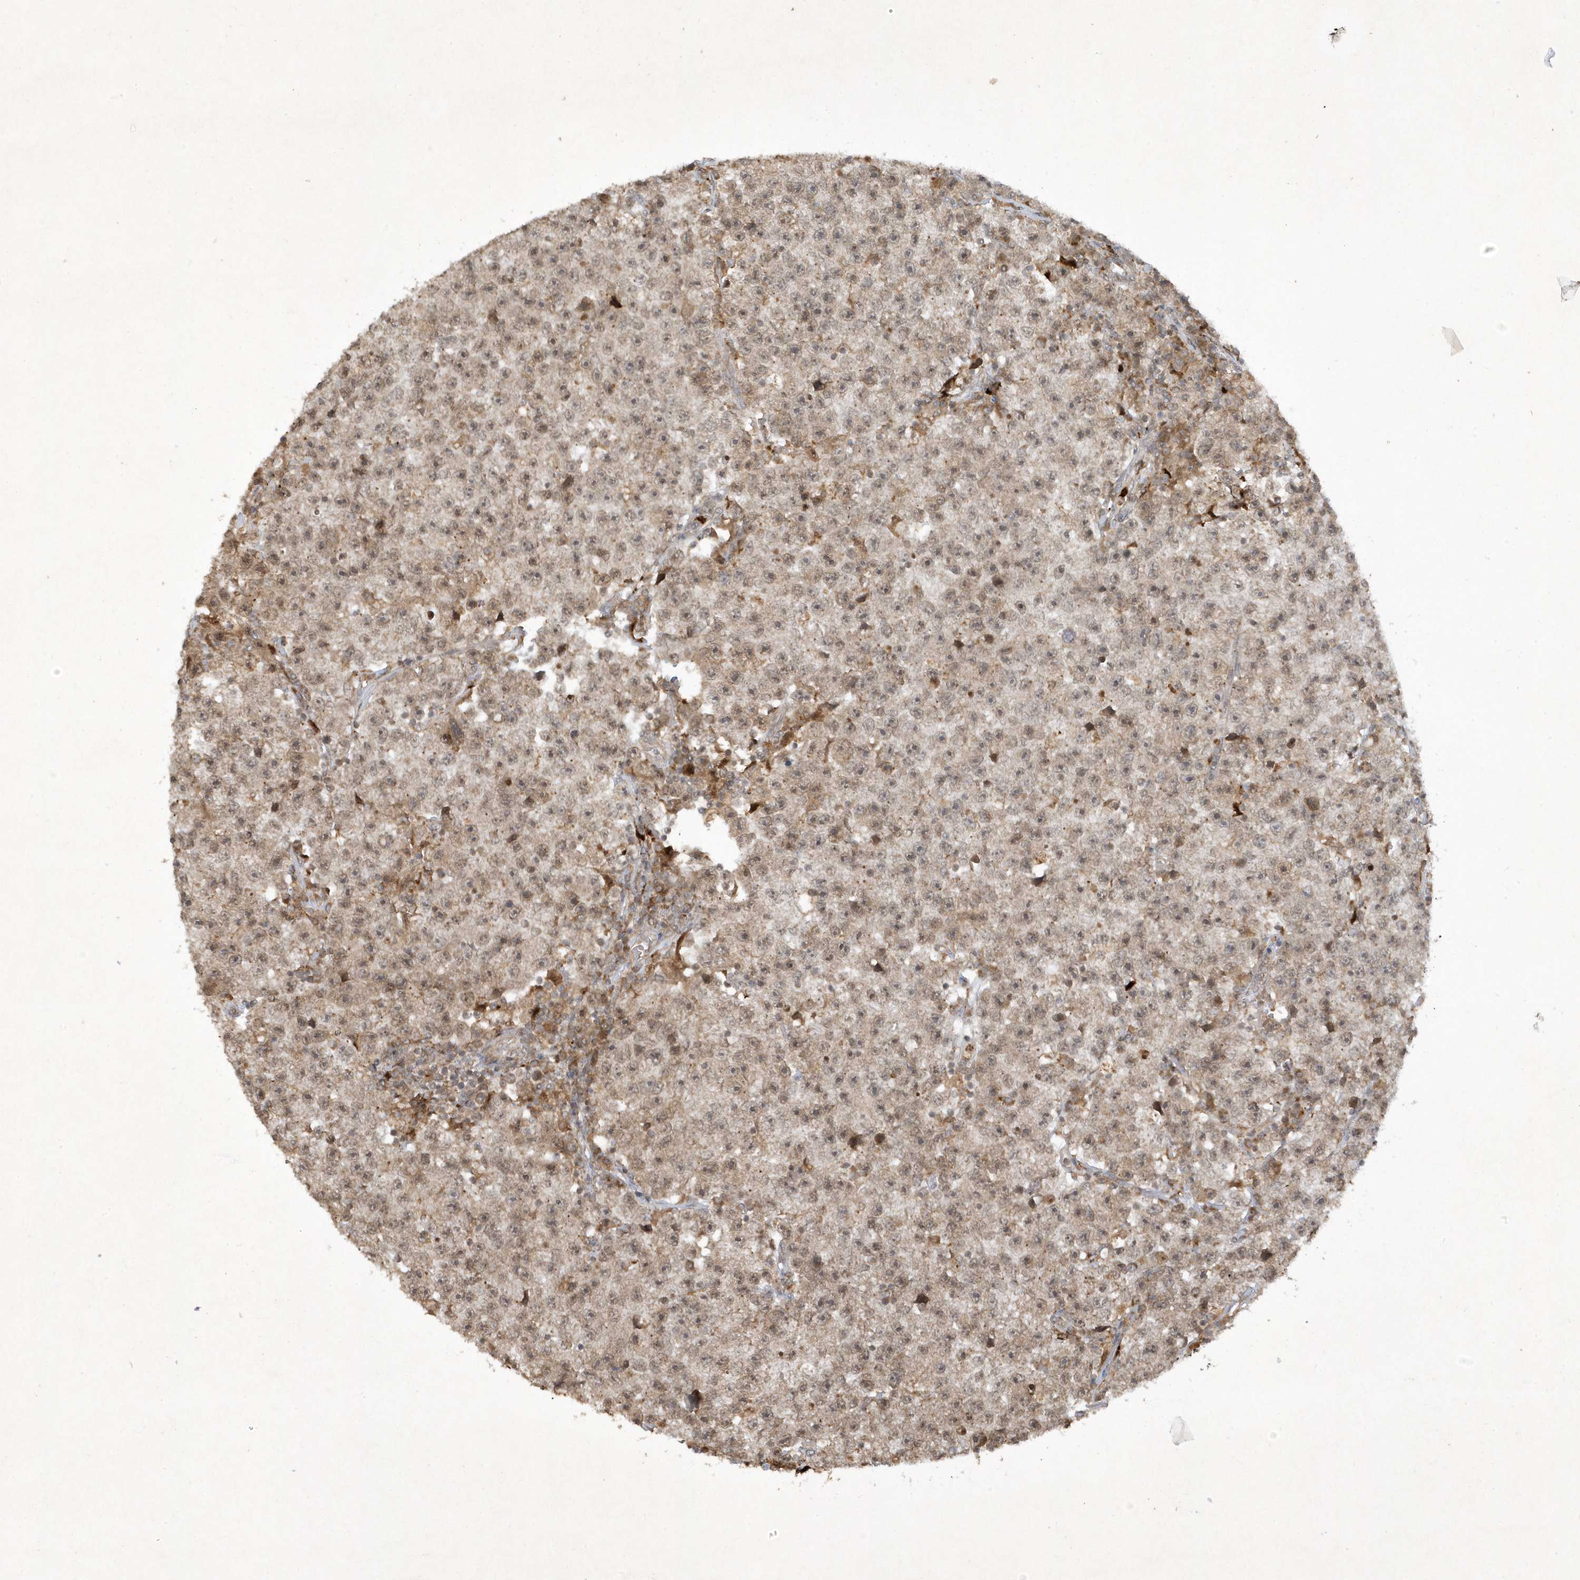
{"staining": {"intensity": "weak", "quantity": "25%-75%", "location": "nuclear"}, "tissue": "testis cancer", "cell_type": "Tumor cells", "image_type": "cancer", "snomed": [{"axis": "morphology", "description": "Seminoma, NOS"}, {"axis": "topography", "description": "Testis"}], "caption": "Immunohistochemistry (IHC) (DAB) staining of human testis cancer shows weak nuclear protein staining in approximately 25%-75% of tumor cells. (DAB IHC, brown staining for protein, blue staining for nuclei).", "gene": "ZNF213", "patient": {"sex": "male", "age": 22}}